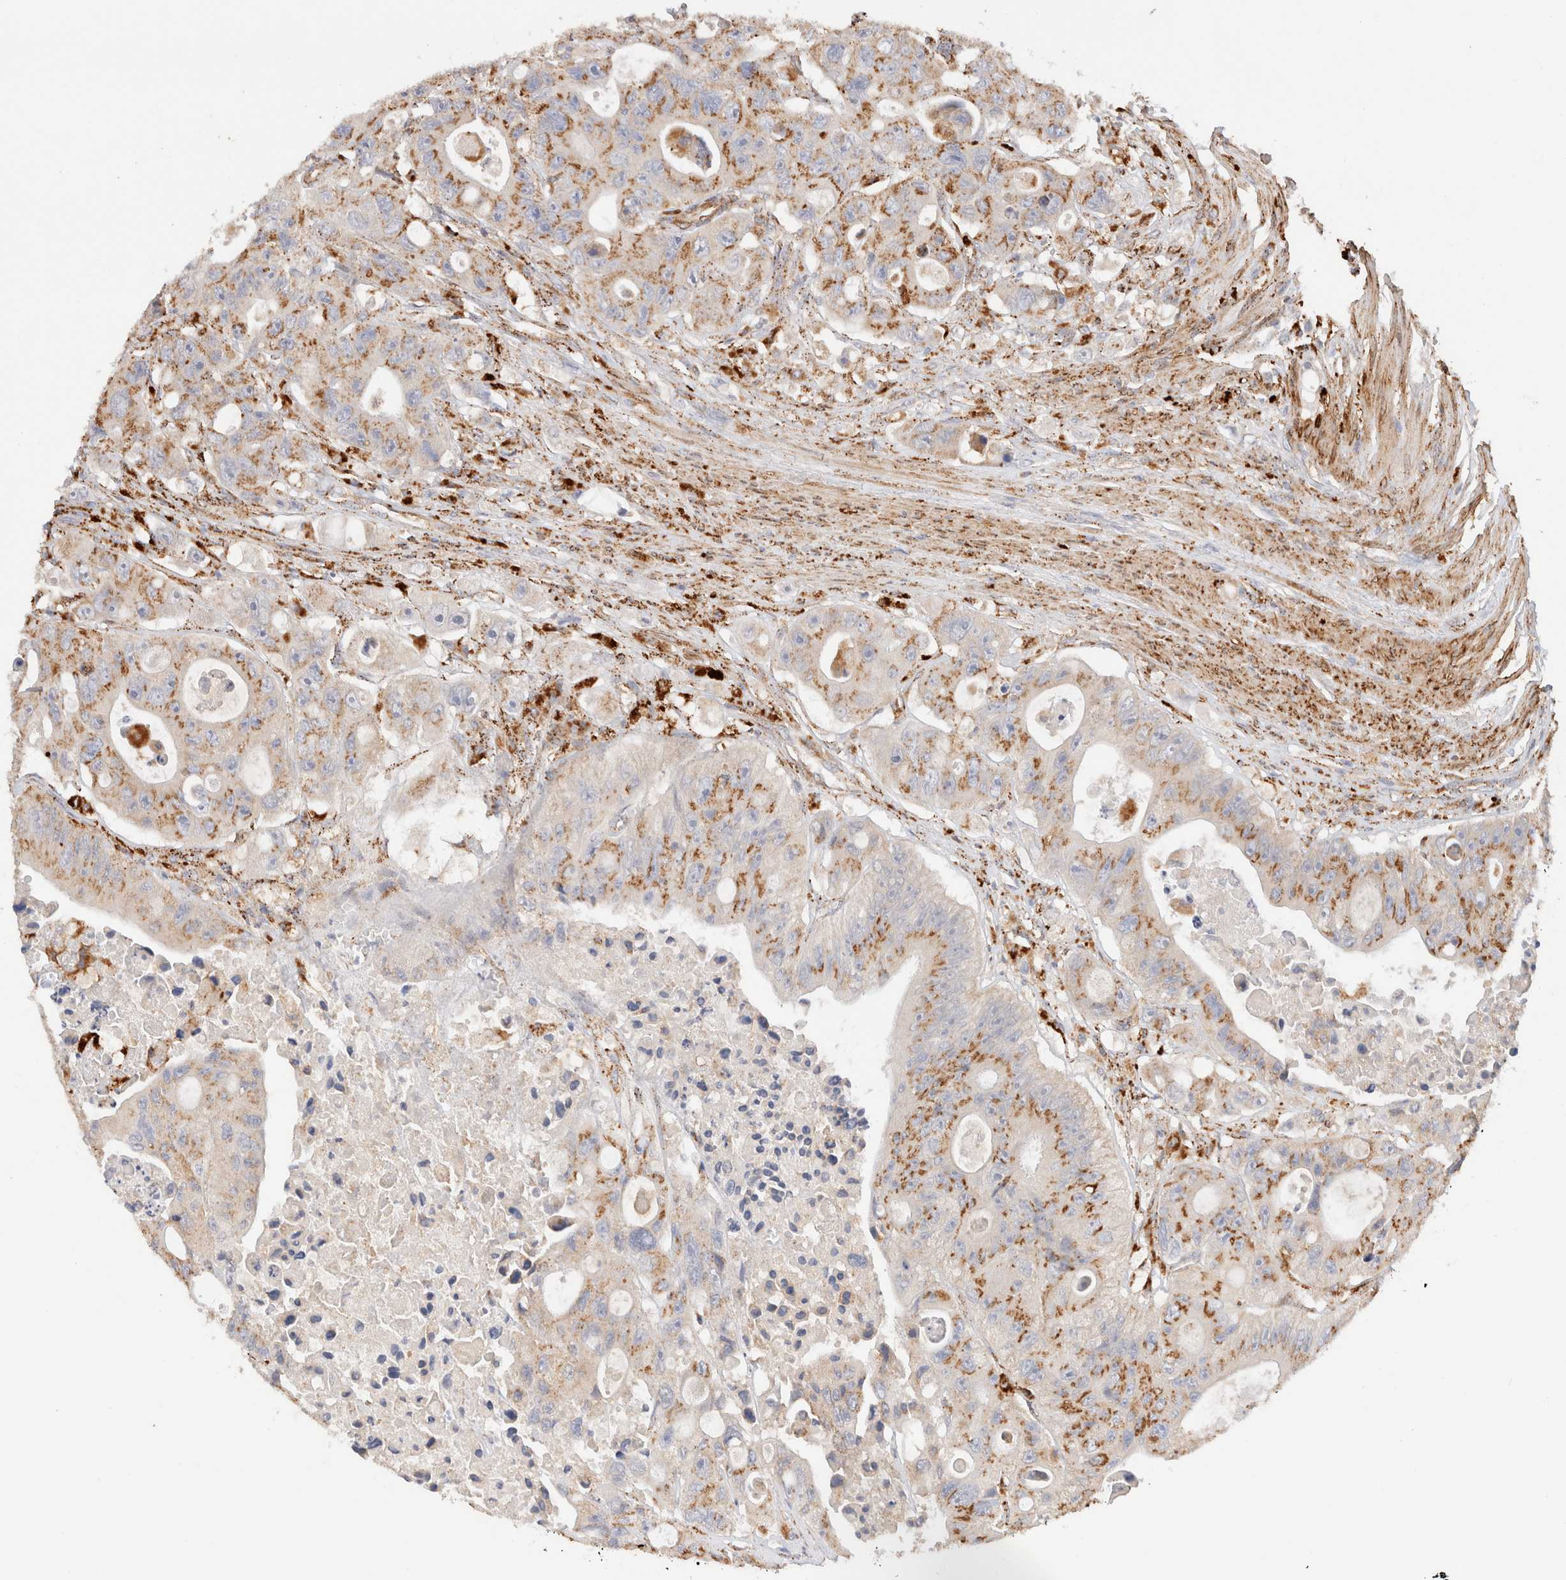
{"staining": {"intensity": "moderate", "quantity": ">75%", "location": "cytoplasmic/membranous"}, "tissue": "colorectal cancer", "cell_type": "Tumor cells", "image_type": "cancer", "snomed": [{"axis": "morphology", "description": "Adenocarcinoma, NOS"}, {"axis": "topography", "description": "Colon"}], "caption": "The image shows a brown stain indicating the presence of a protein in the cytoplasmic/membranous of tumor cells in adenocarcinoma (colorectal). The staining is performed using DAB brown chromogen to label protein expression. The nuclei are counter-stained blue using hematoxylin.", "gene": "RABEPK", "patient": {"sex": "female", "age": 46}}